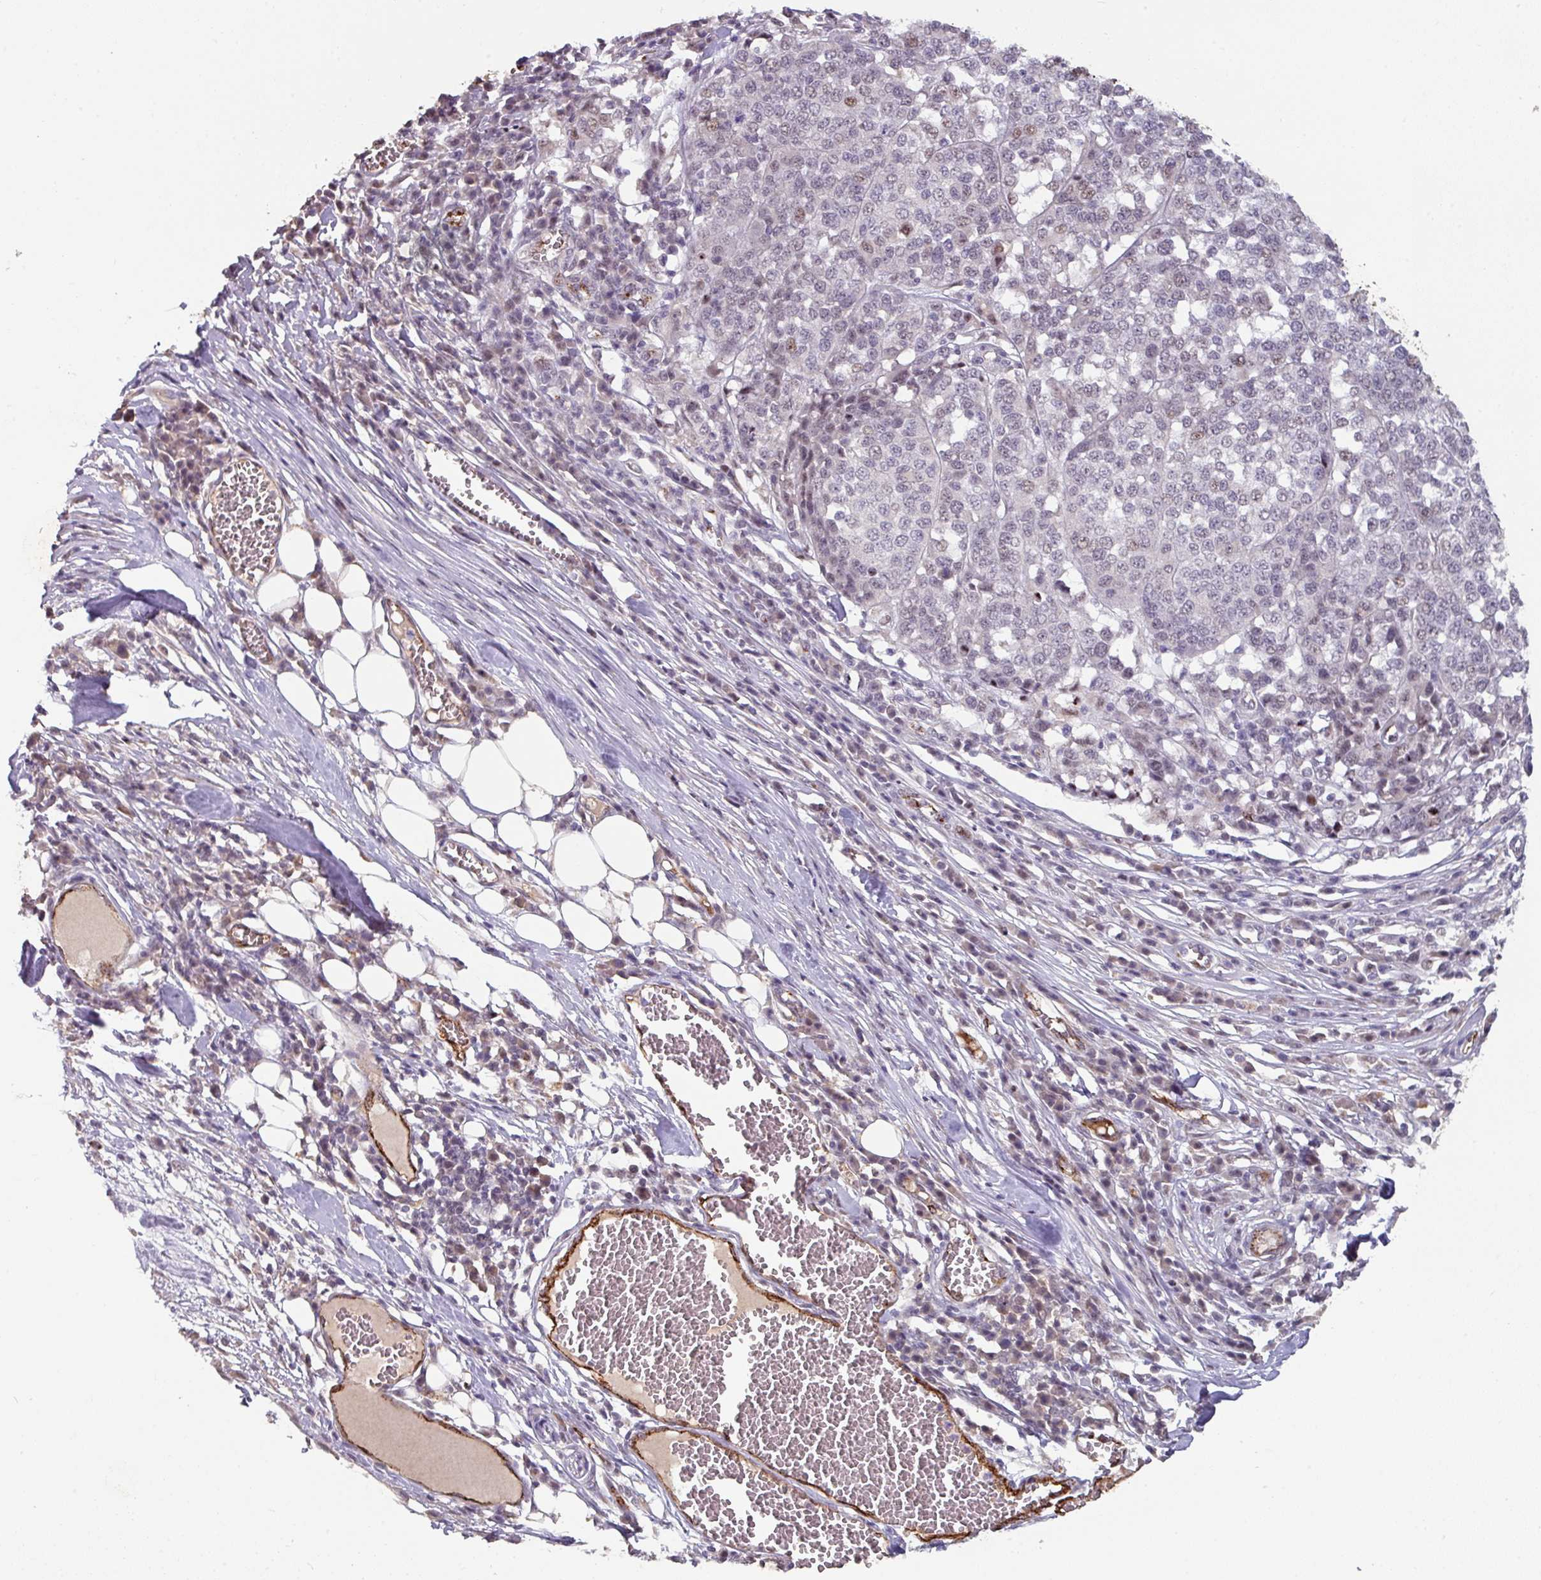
{"staining": {"intensity": "moderate", "quantity": "<25%", "location": "nuclear"}, "tissue": "melanoma", "cell_type": "Tumor cells", "image_type": "cancer", "snomed": [{"axis": "morphology", "description": "Malignant melanoma, Metastatic site"}, {"axis": "topography", "description": "Lymph node"}], "caption": "Immunohistochemical staining of human malignant melanoma (metastatic site) demonstrates low levels of moderate nuclear protein positivity in about <25% of tumor cells.", "gene": "SIDT2", "patient": {"sex": "male", "age": 44}}